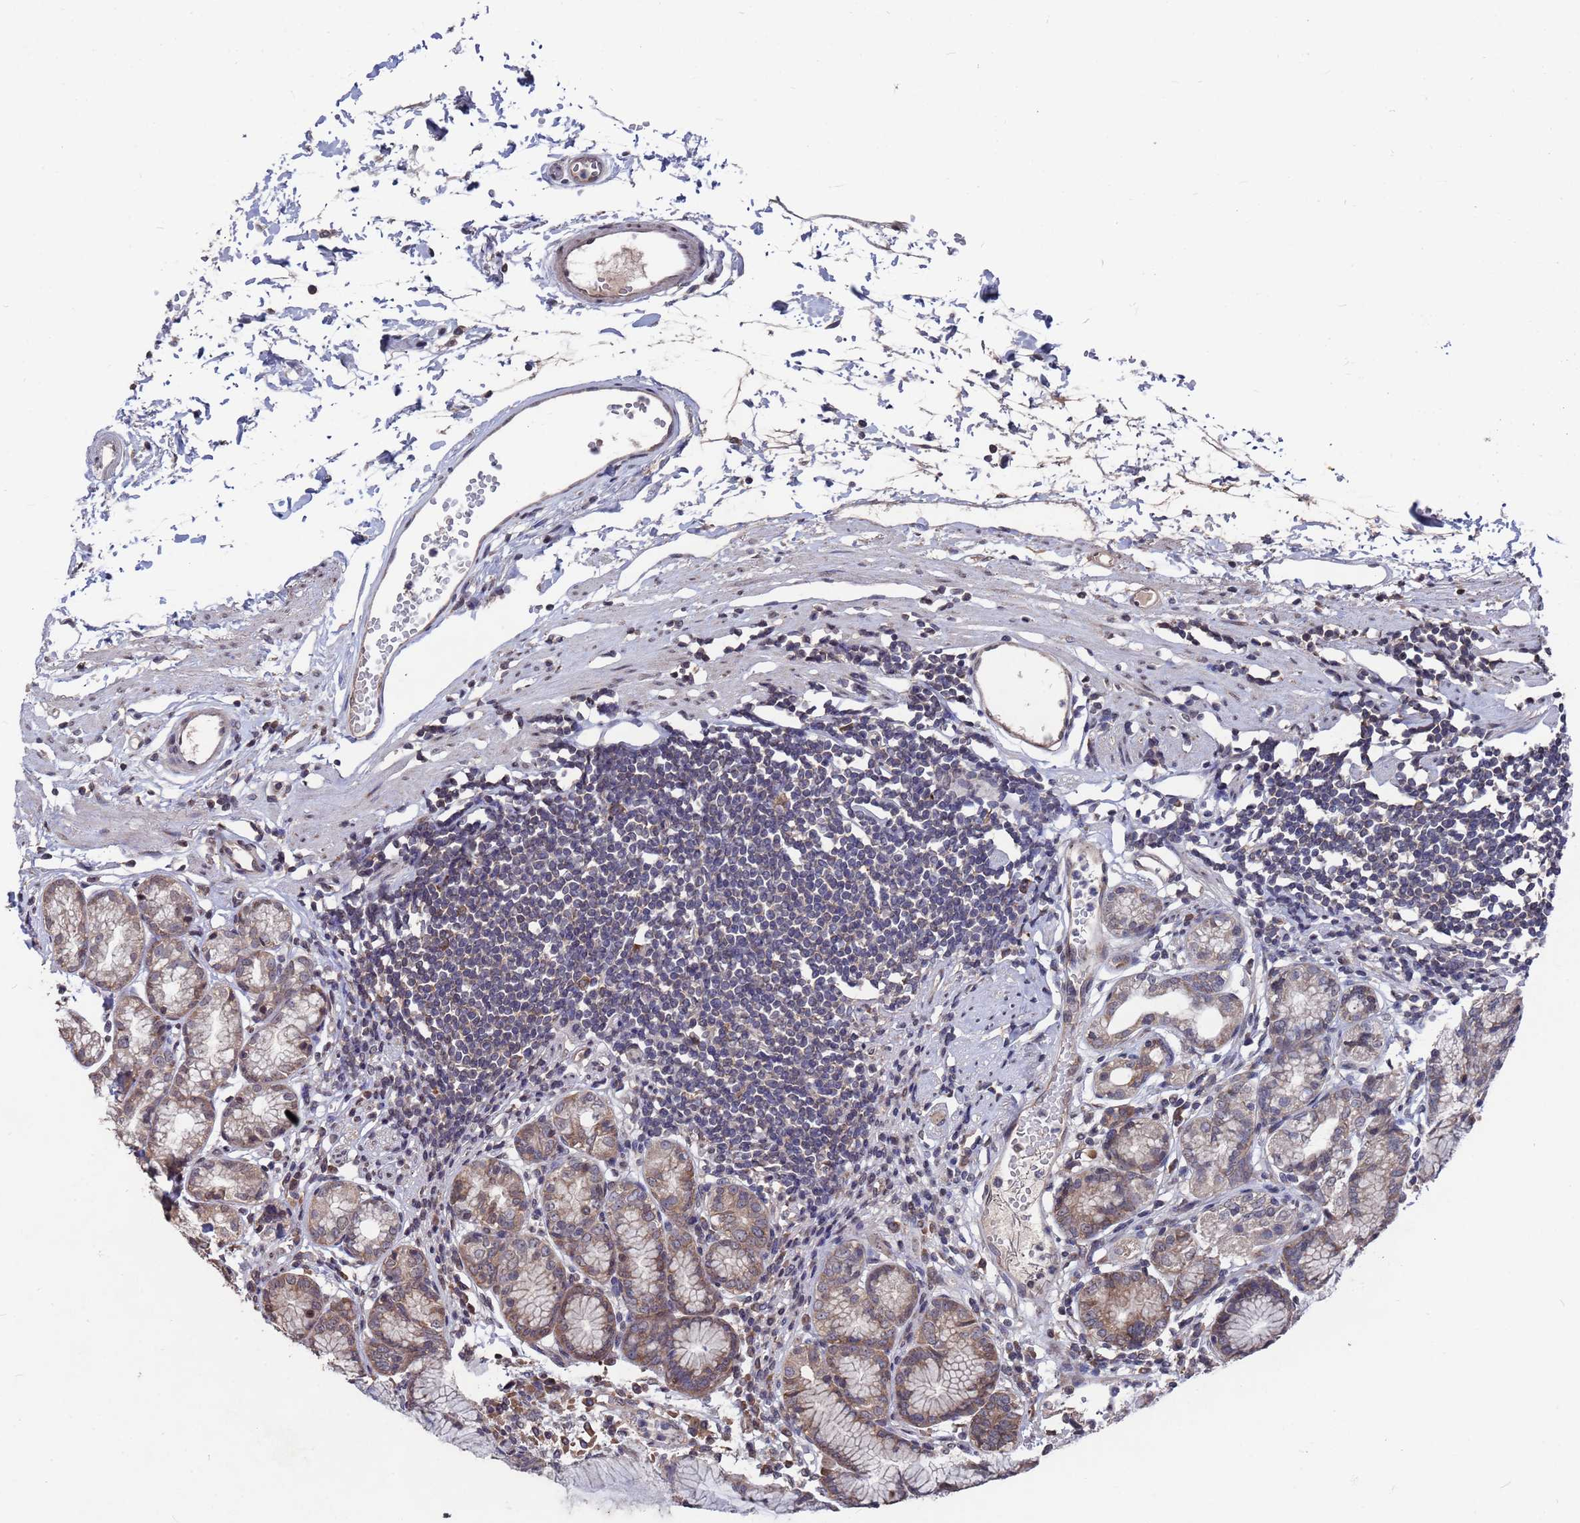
{"staining": {"intensity": "moderate", "quantity": ">75%", "location": "cytoplasmic/membranous"}, "tissue": "stomach", "cell_type": "Glandular cells", "image_type": "normal", "snomed": [{"axis": "morphology", "description": "Normal tissue, NOS"}, {"axis": "topography", "description": "Stomach"}], "caption": "This photomicrograph shows immunohistochemistry staining of normal stomach, with medium moderate cytoplasmic/membranous expression in about >75% of glandular cells.", "gene": "CFAP119", "patient": {"sex": "female", "age": 57}}